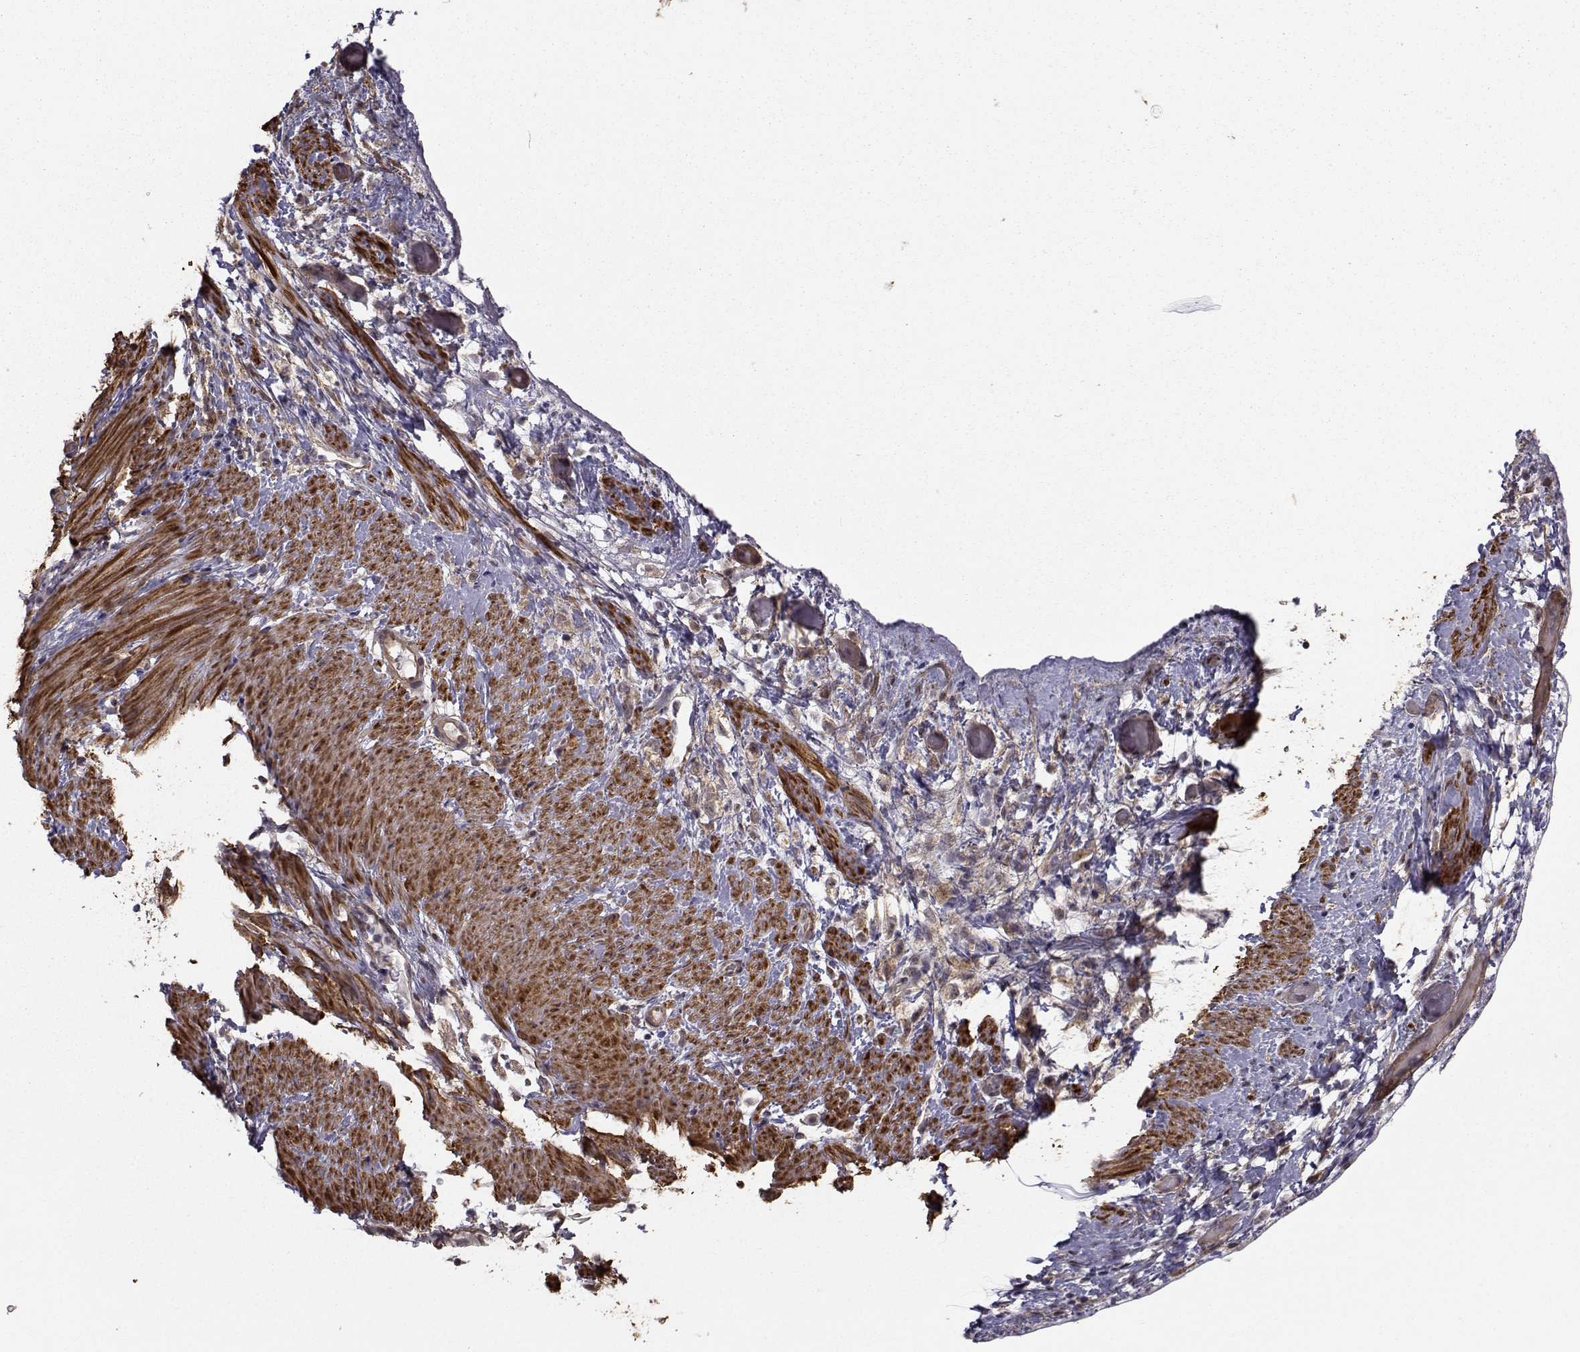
{"staining": {"intensity": "weak", "quantity": ">75%", "location": "cytoplasmic/membranous"}, "tissue": "stomach cancer", "cell_type": "Tumor cells", "image_type": "cancer", "snomed": [{"axis": "morphology", "description": "Adenocarcinoma, NOS"}, {"axis": "topography", "description": "Stomach"}], "caption": "Immunohistochemistry (IHC) of human adenocarcinoma (stomach) reveals low levels of weak cytoplasmic/membranous positivity in approximately >75% of tumor cells.", "gene": "TRIP10", "patient": {"sex": "female", "age": 59}}